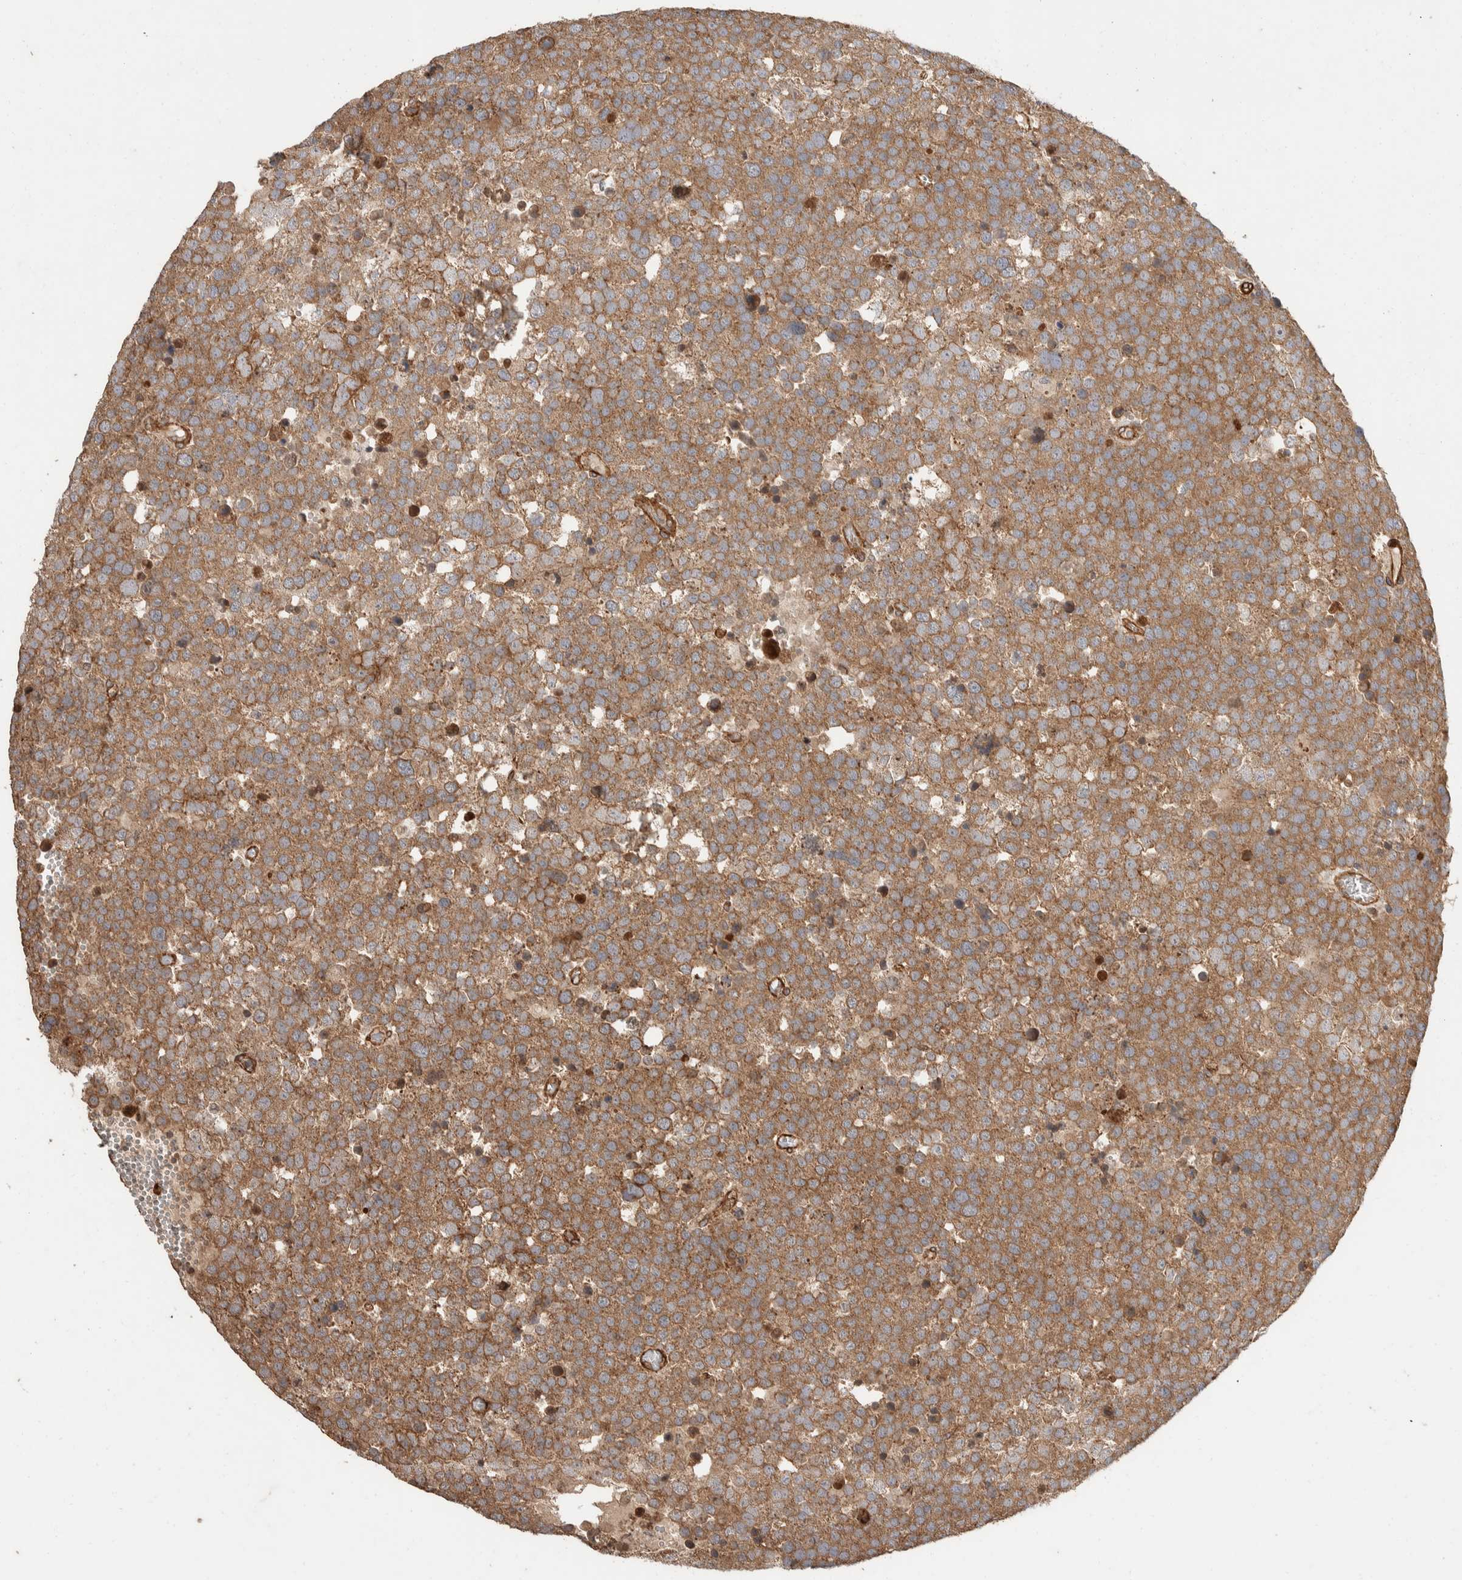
{"staining": {"intensity": "moderate", "quantity": ">75%", "location": "cytoplasmic/membranous"}, "tissue": "testis cancer", "cell_type": "Tumor cells", "image_type": "cancer", "snomed": [{"axis": "morphology", "description": "Seminoma, NOS"}, {"axis": "topography", "description": "Testis"}], "caption": "A photomicrograph of seminoma (testis) stained for a protein reveals moderate cytoplasmic/membranous brown staining in tumor cells. The staining was performed using DAB to visualize the protein expression in brown, while the nuclei were stained in blue with hematoxylin (Magnification: 20x).", "gene": "ERC1", "patient": {"sex": "male", "age": 71}}